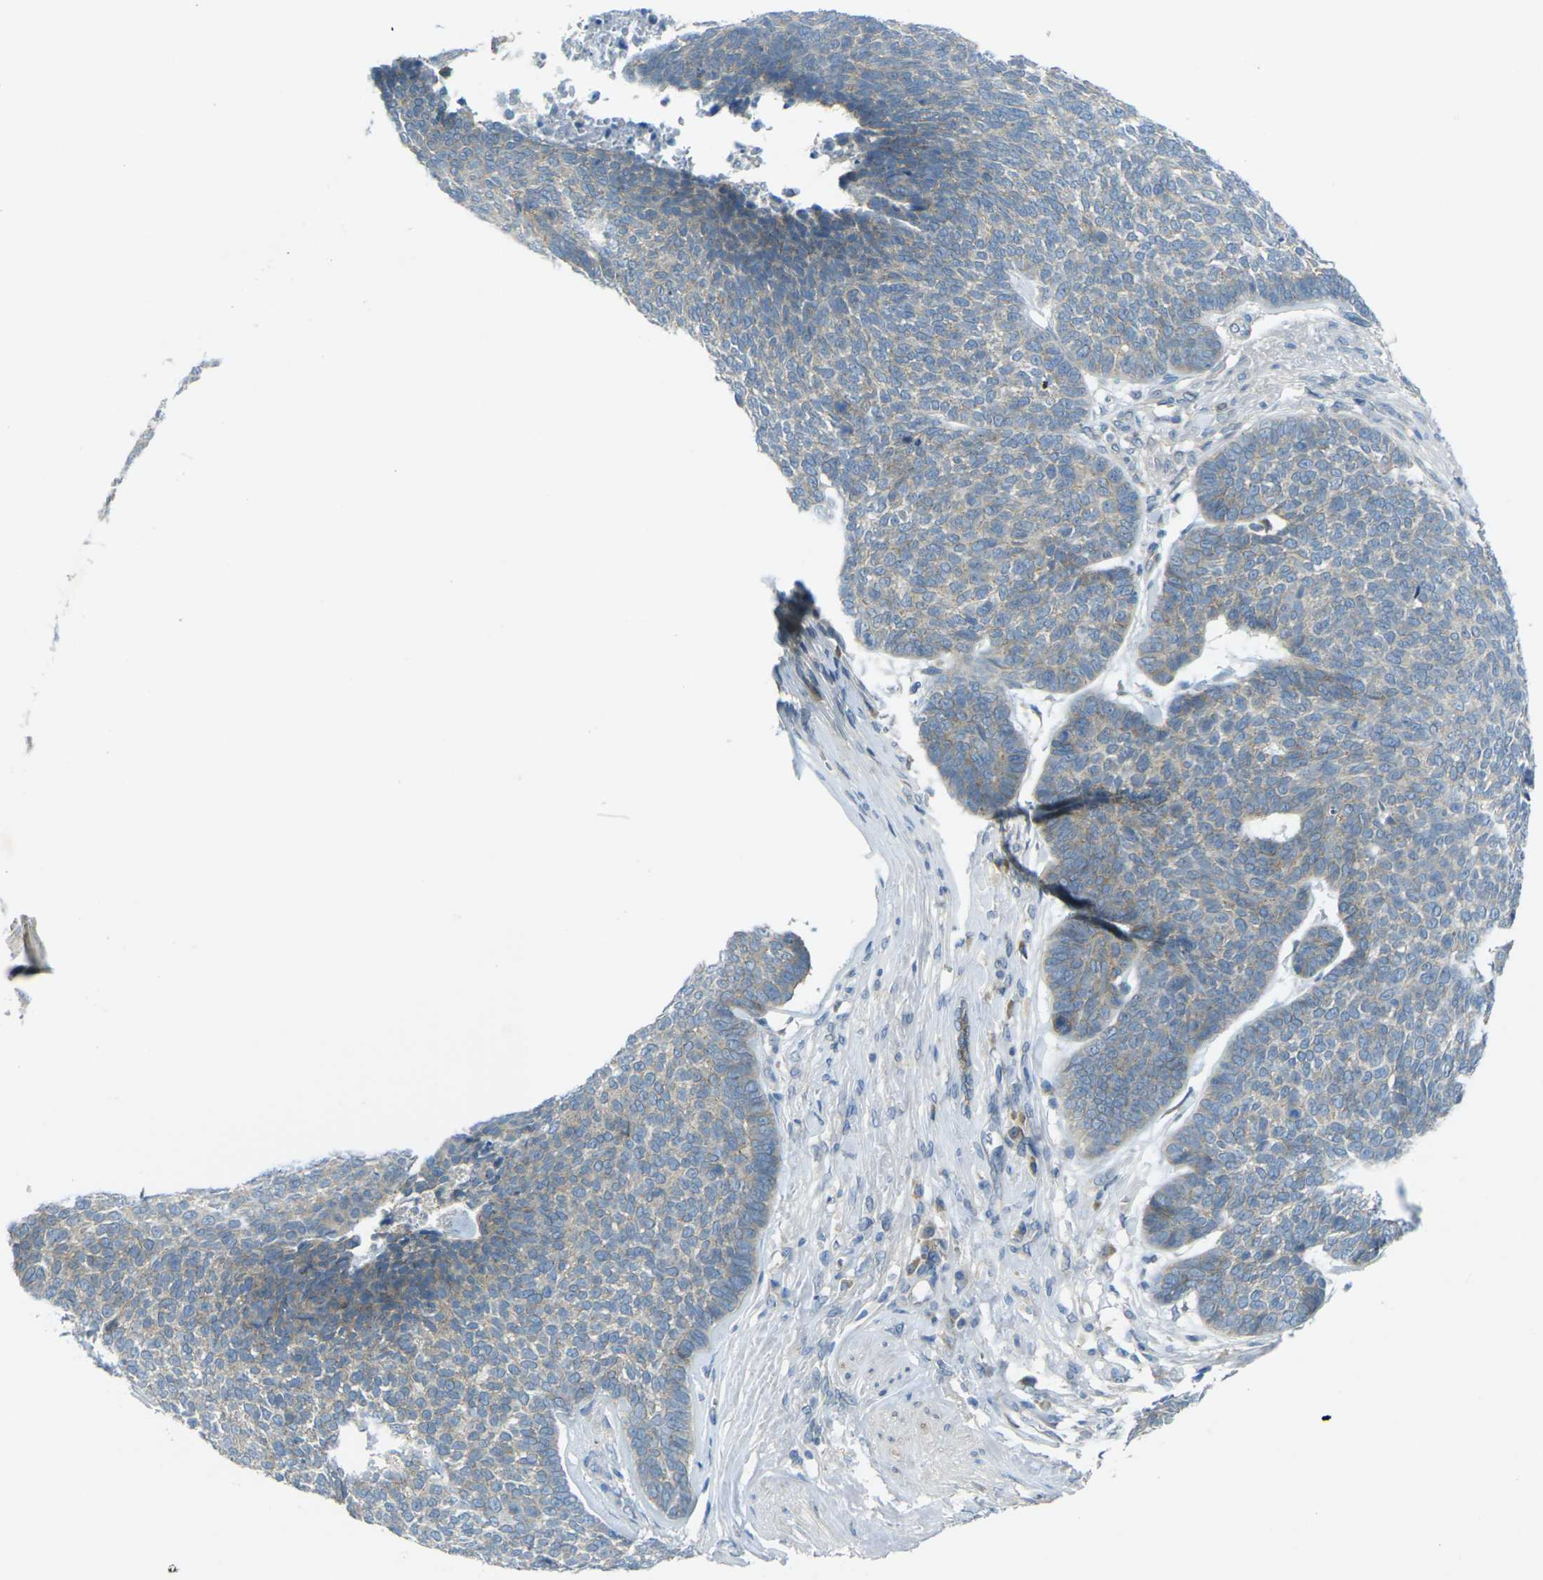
{"staining": {"intensity": "weak", "quantity": "25%-75%", "location": "cytoplasmic/membranous"}, "tissue": "skin cancer", "cell_type": "Tumor cells", "image_type": "cancer", "snomed": [{"axis": "morphology", "description": "Basal cell carcinoma"}, {"axis": "topography", "description": "Skin"}], "caption": "DAB (3,3'-diaminobenzidine) immunohistochemical staining of basal cell carcinoma (skin) reveals weak cytoplasmic/membranous protein positivity in approximately 25%-75% of tumor cells.", "gene": "RHBDD1", "patient": {"sex": "male", "age": 84}}